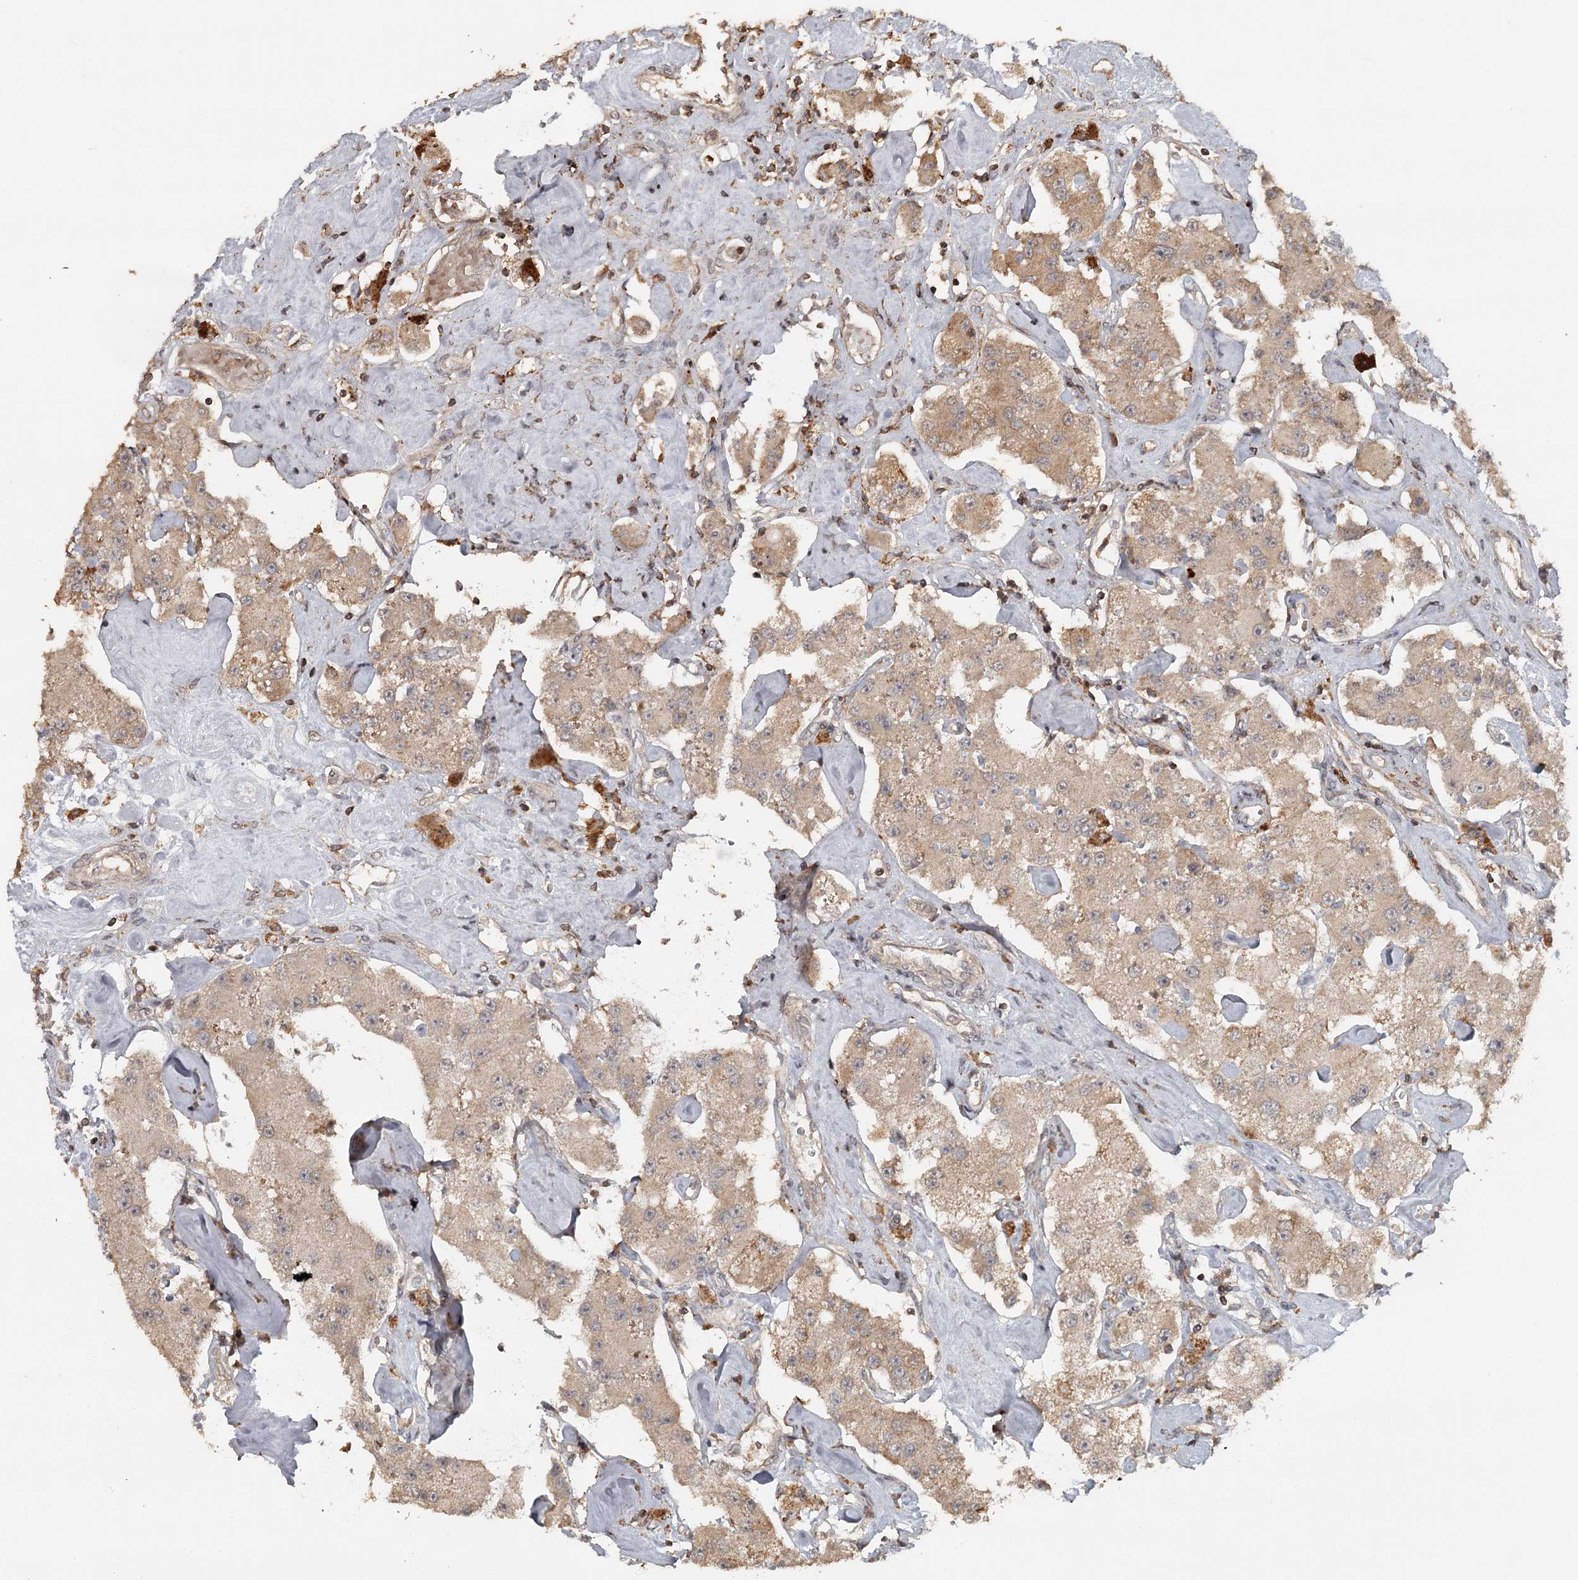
{"staining": {"intensity": "moderate", "quantity": ">75%", "location": "cytoplasmic/membranous"}, "tissue": "carcinoid", "cell_type": "Tumor cells", "image_type": "cancer", "snomed": [{"axis": "morphology", "description": "Carcinoid, malignant, NOS"}, {"axis": "topography", "description": "Pancreas"}], "caption": "This is an image of IHC staining of malignant carcinoid, which shows moderate expression in the cytoplasmic/membranous of tumor cells.", "gene": "FAXC", "patient": {"sex": "male", "age": 41}}